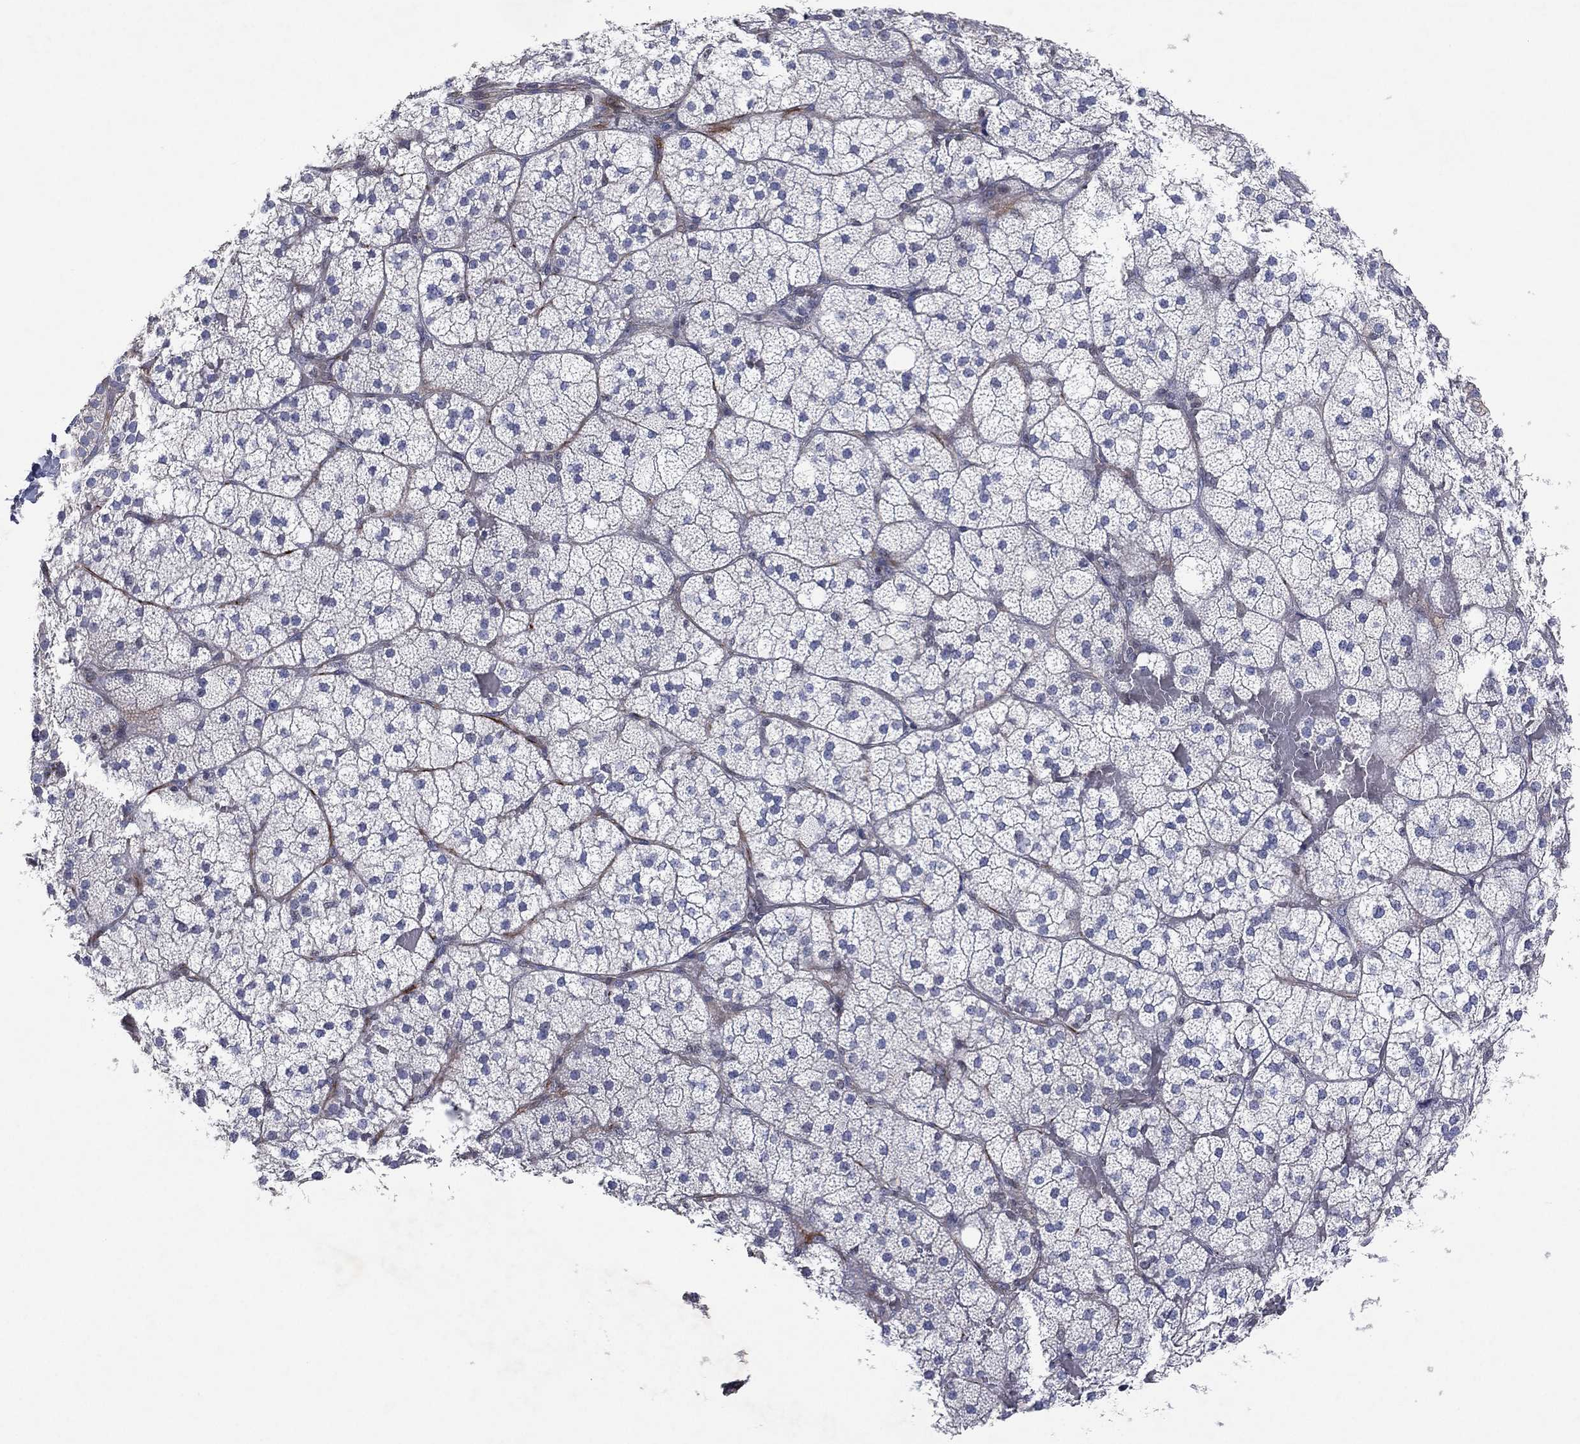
{"staining": {"intensity": "negative", "quantity": "none", "location": "none"}, "tissue": "adrenal gland", "cell_type": "Glandular cells", "image_type": "normal", "snomed": [{"axis": "morphology", "description": "Normal tissue, NOS"}, {"axis": "topography", "description": "Adrenal gland"}], "caption": "DAB (3,3'-diaminobenzidine) immunohistochemical staining of benign adrenal gland displays no significant staining in glandular cells.", "gene": "FLI1", "patient": {"sex": "male", "age": 53}}